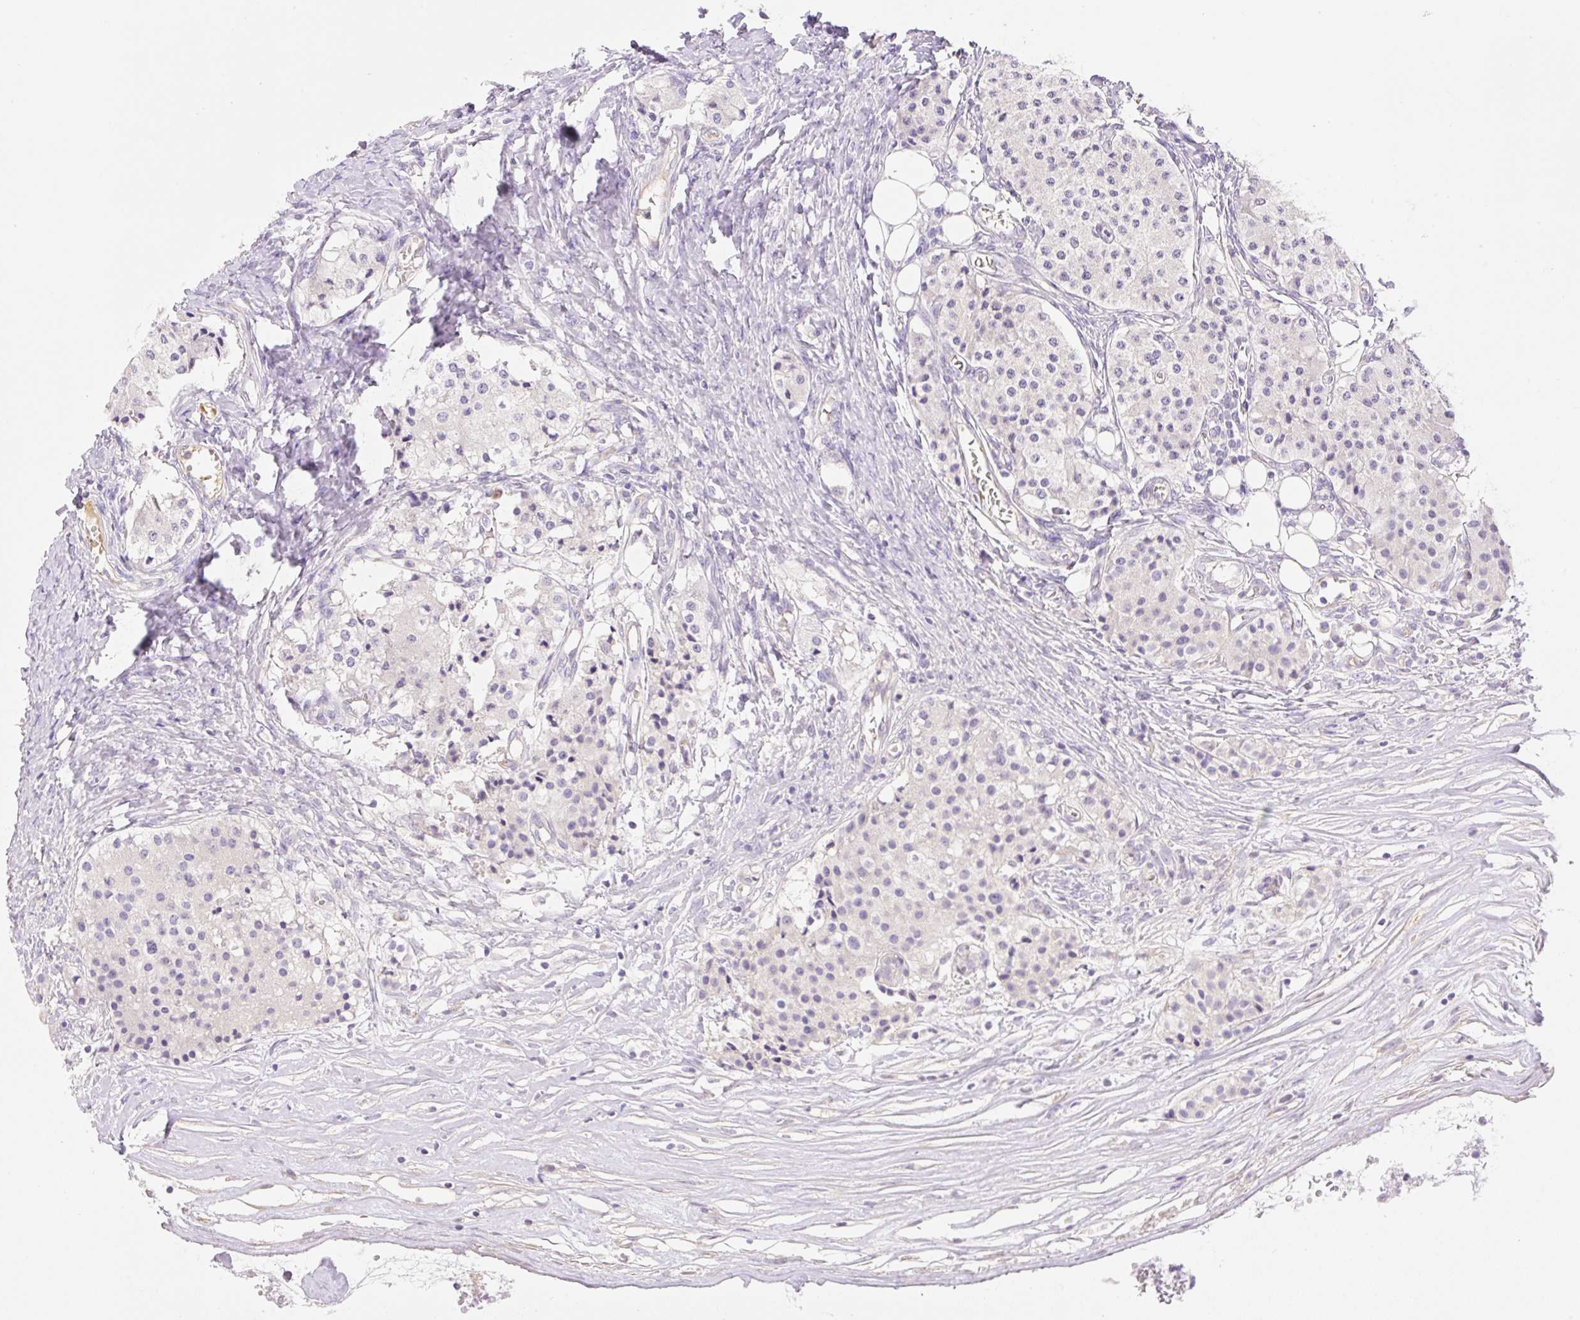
{"staining": {"intensity": "negative", "quantity": "none", "location": "none"}, "tissue": "carcinoid", "cell_type": "Tumor cells", "image_type": "cancer", "snomed": [{"axis": "morphology", "description": "Carcinoid, malignant, NOS"}, {"axis": "topography", "description": "Colon"}], "caption": "Immunohistochemical staining of human carcinoid shows no significant staining in tumor cells.", "gene": "DENND5A", "patient": {"sex": "female", "age": 52}}